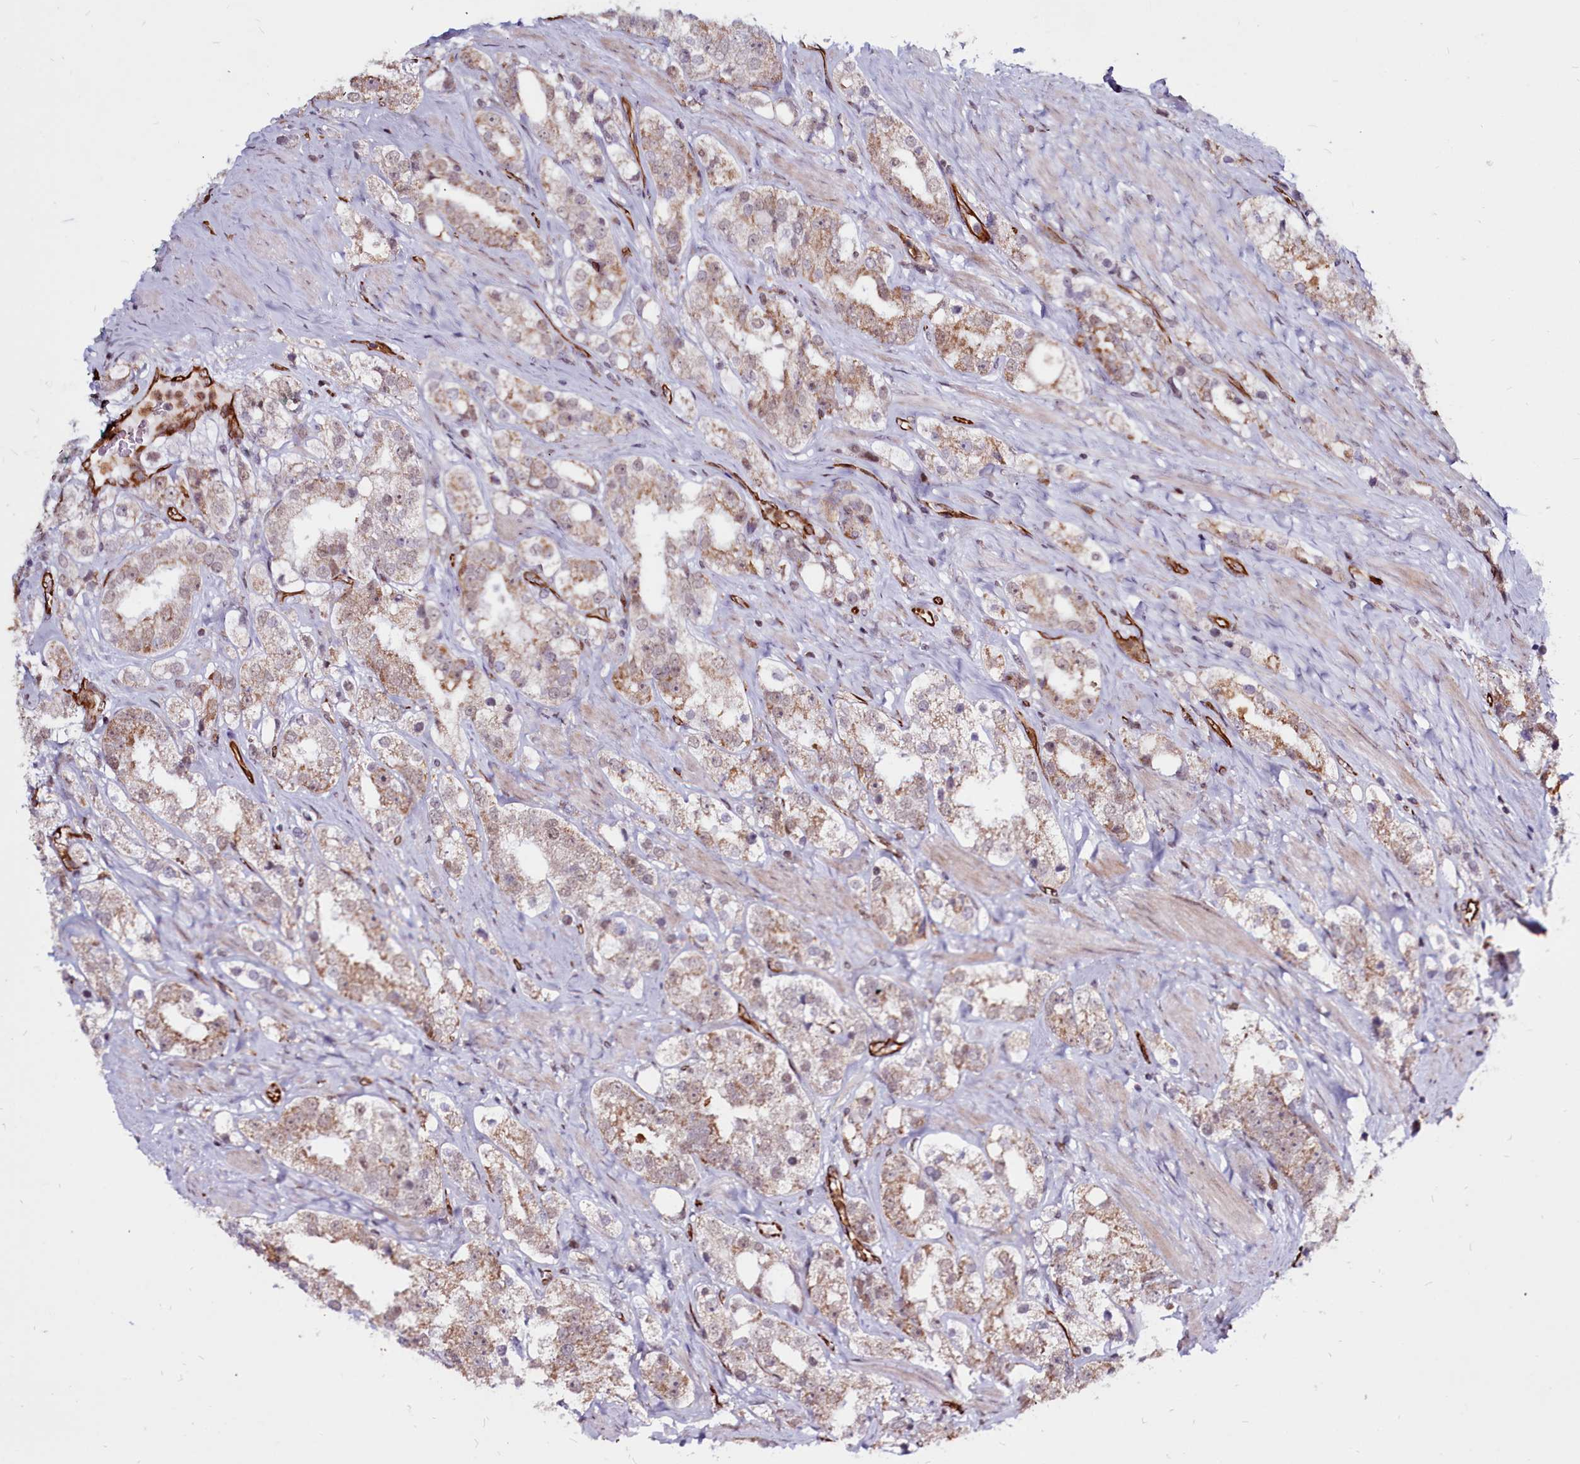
{"staining": {"intensity": "moderate", "quantity": "25%-75%", "location": "cytoplasmic/membranous,nuclear"}, "tissue": "prostate cancer", "cell_type": "Tumor cells", "image_type": "cancer", "snomed": [{"axis": "morphology", "description": "Adenocarcinoma, NOS"}, {"axis": "topography", "description": "Prostate"}], "caption": "Immunohistochemistry (IHC) staining of prostate cancer (adenocarcinoma), which displays medium levels of moderate cytoplasmic/membranous and nuclear expression in about 25%-75% of tumor cells indicating moderate cytoplasmic/membranous and nuclear protein staining. The staining was performed using DAB (brown) for protein detection and nuclei were counterstained in hematoxylin (blue).", "gene": "CLK3", "patient": {"sex": "male", "age": 79}}